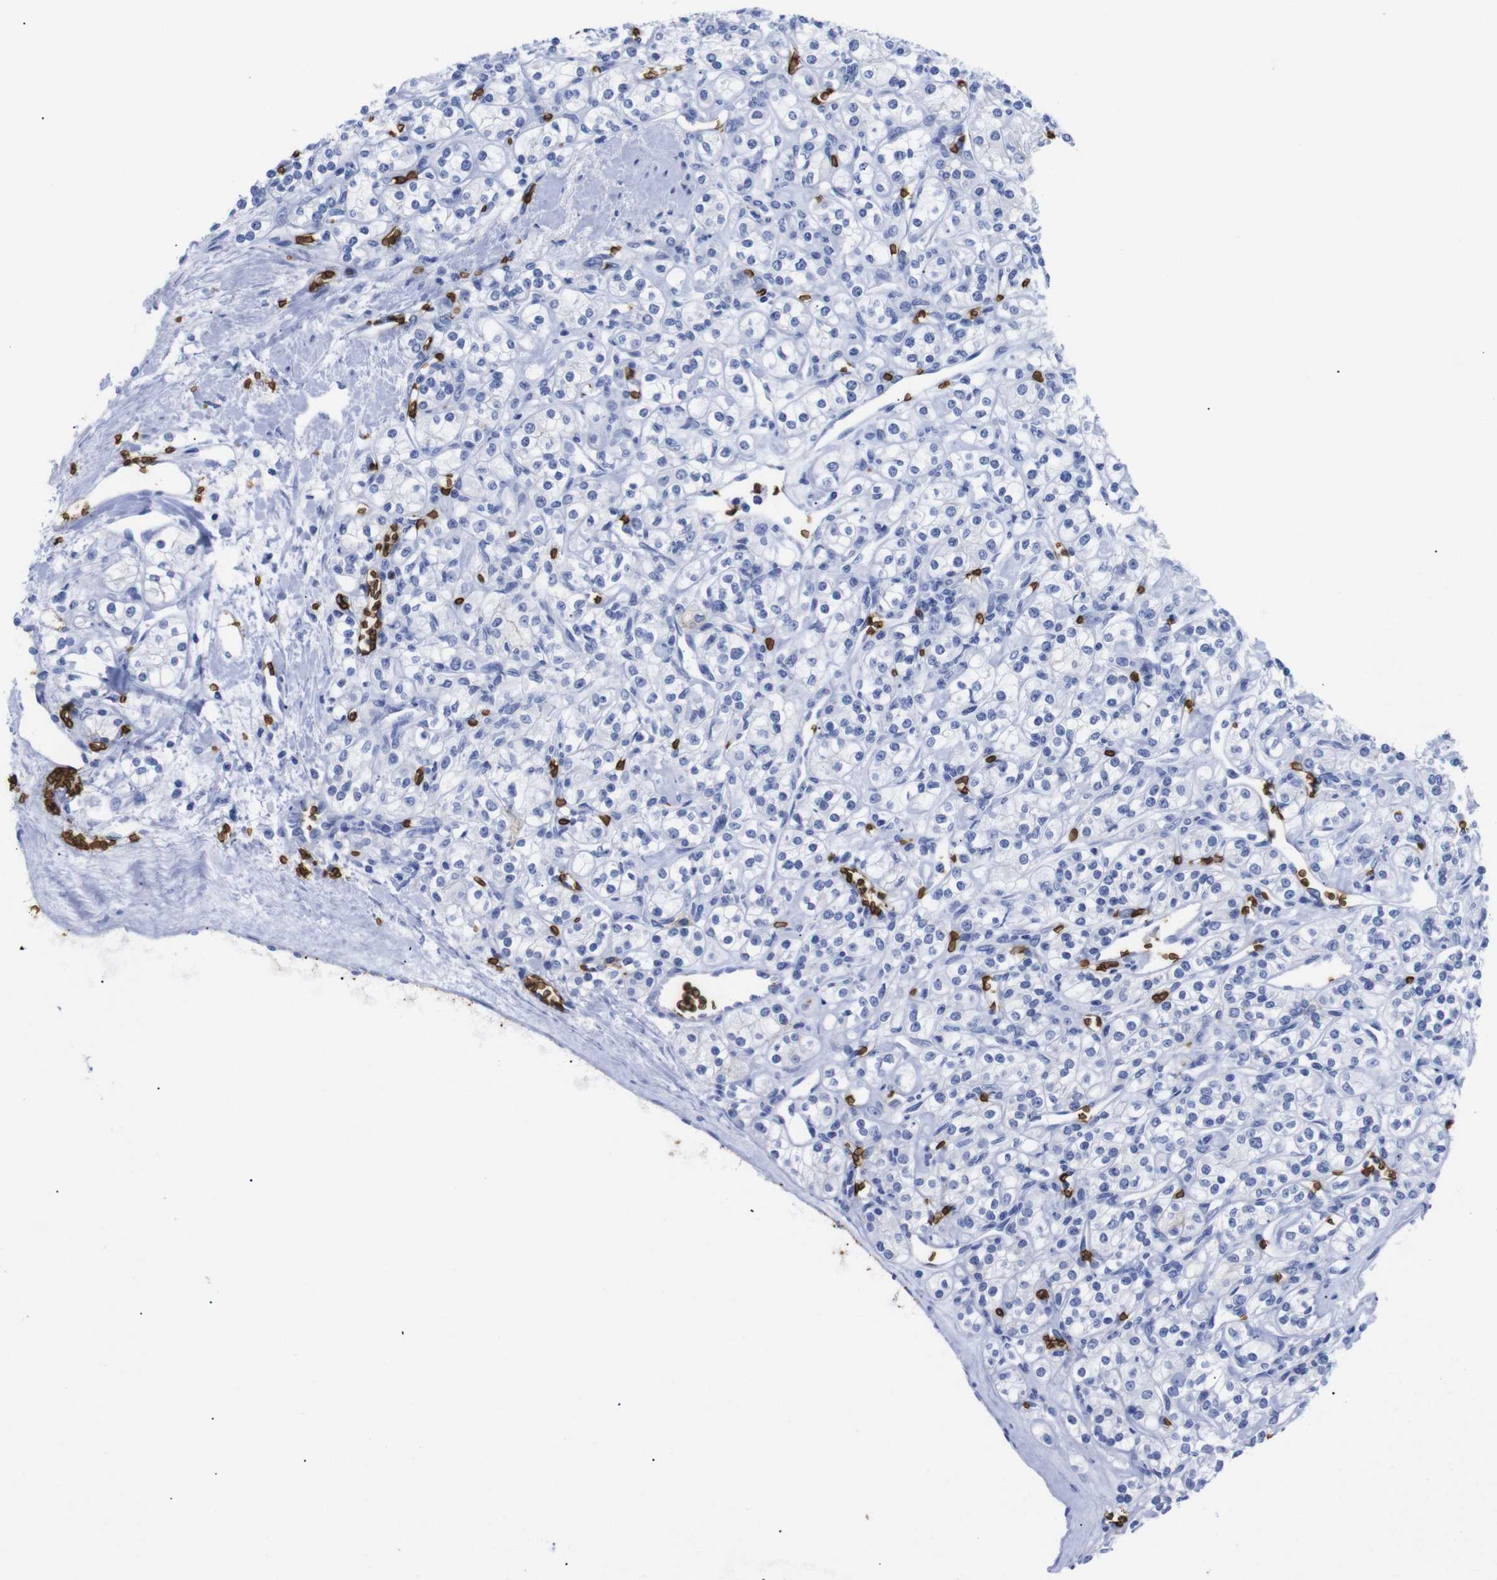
{"staining": {"intensity": "negative", "quantity": "none", "location": "none"}, "tissue": "renal cancer", "cell_type": "Tumor cells", "image_type": "cancer", "snomed": [{"axis": "morphology", "description": "Adenocarcinoma, NOS"}, {"axis": "topography", "description": "Kidney"}], "caption": "The image exhibits no staining of tumor cells in renal cancer.", "gene": "S1PR2", "patient": {"sex": "male", "age": 77}}